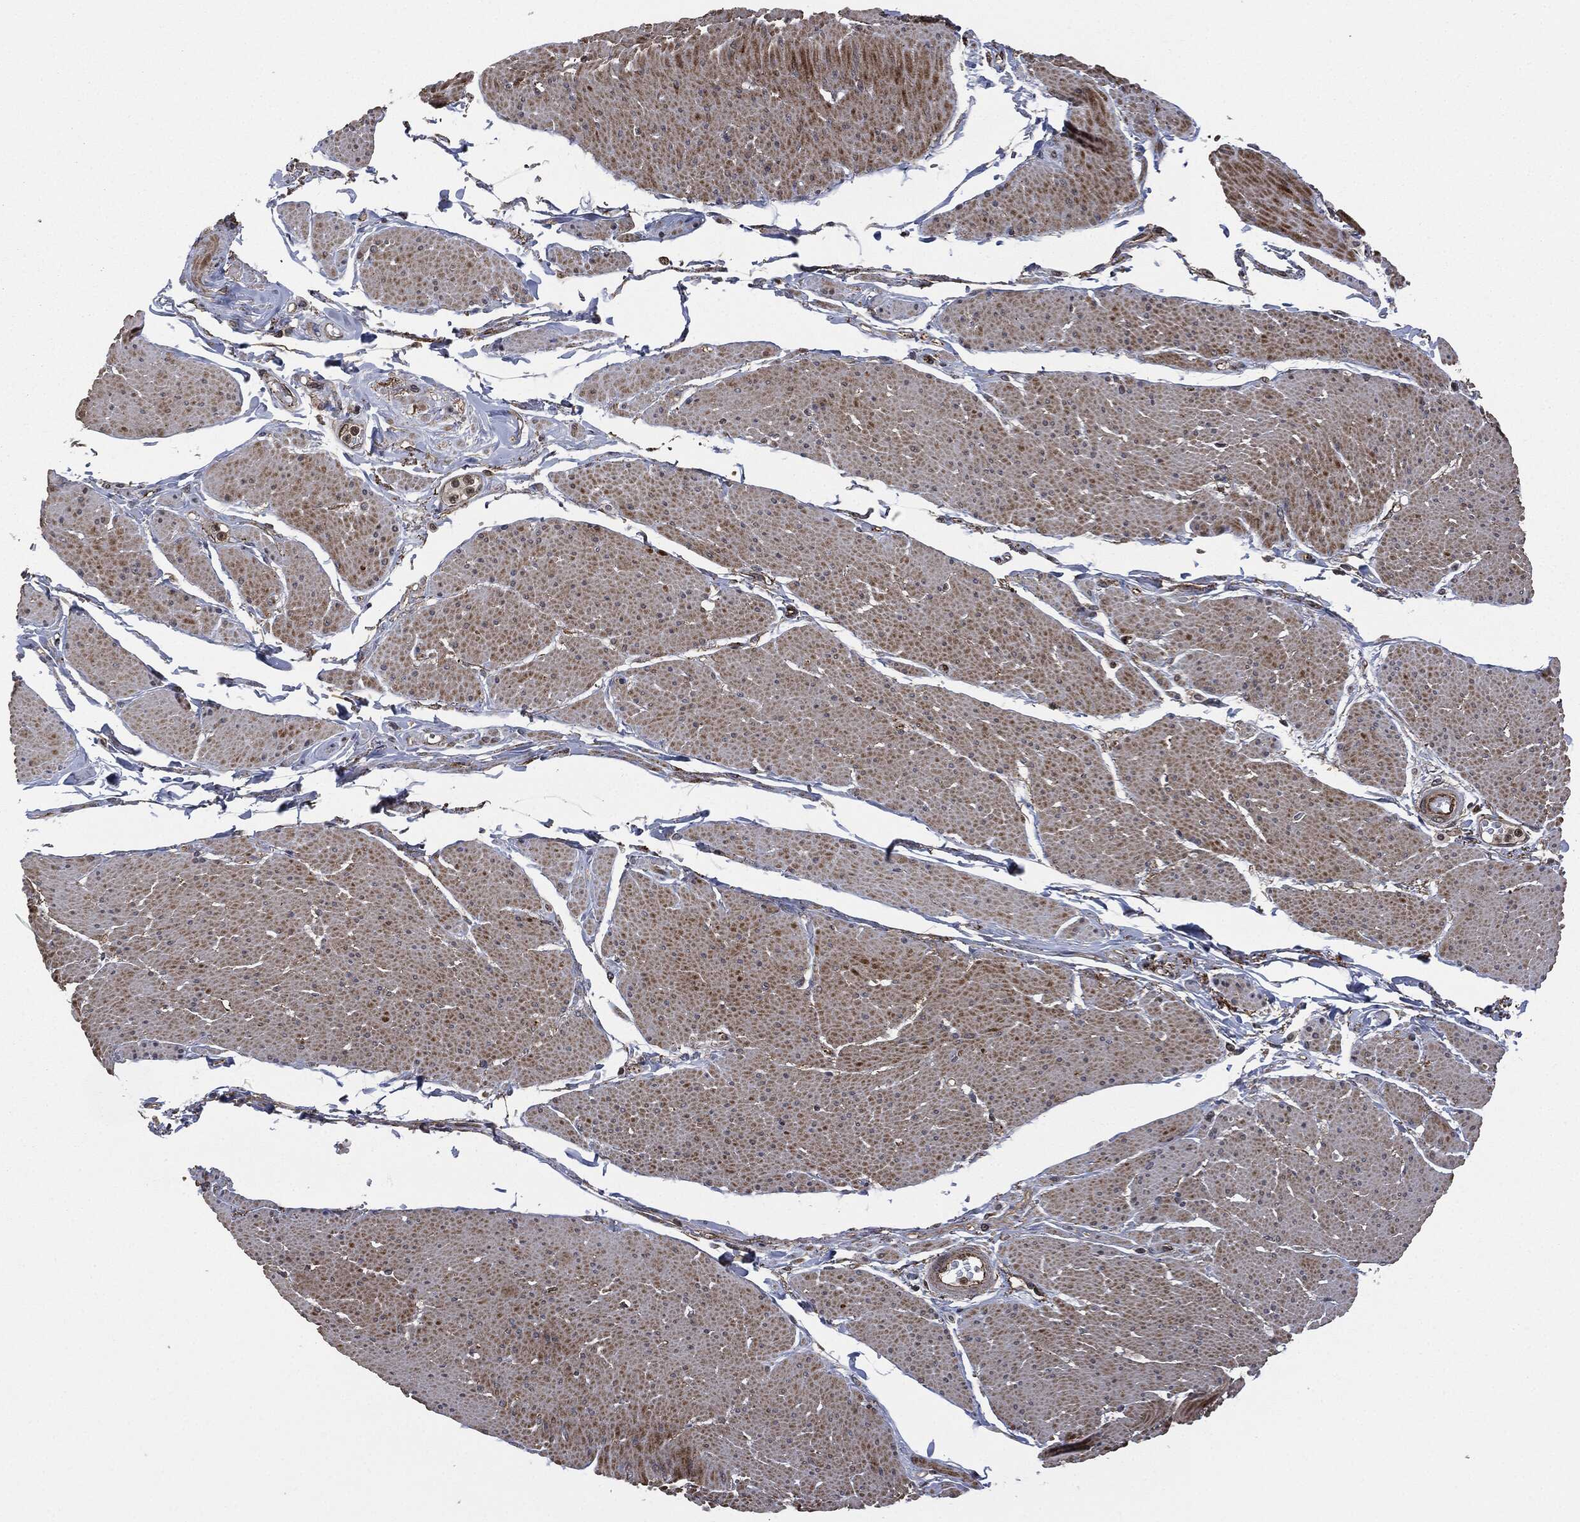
{"staining": {"intensity": "moderate", "quantity": "25%-75%", "location": "cytoplasmic/membranous"}, "tissue": "smooth muscle", "cell_type": "Smooth muscle cells", "image_type": "normal", "snomed": [{"axis": "morphology", "description": "Normal tissue, NOS"}, {"axis": "topography", "description": "Smooth muscle"}, {"axis": "topography", "description": "Anal"}], "caption": "Moderate cytoplasmic/membranous protein expression is appreciated in about 25%-75% of smooth muscle cells in smooth muscle. Ihc stains the protein in brown and the nuclei are stained blue.", "gene": "HRAS", "patient": {"sex": "male", "age": 83}}